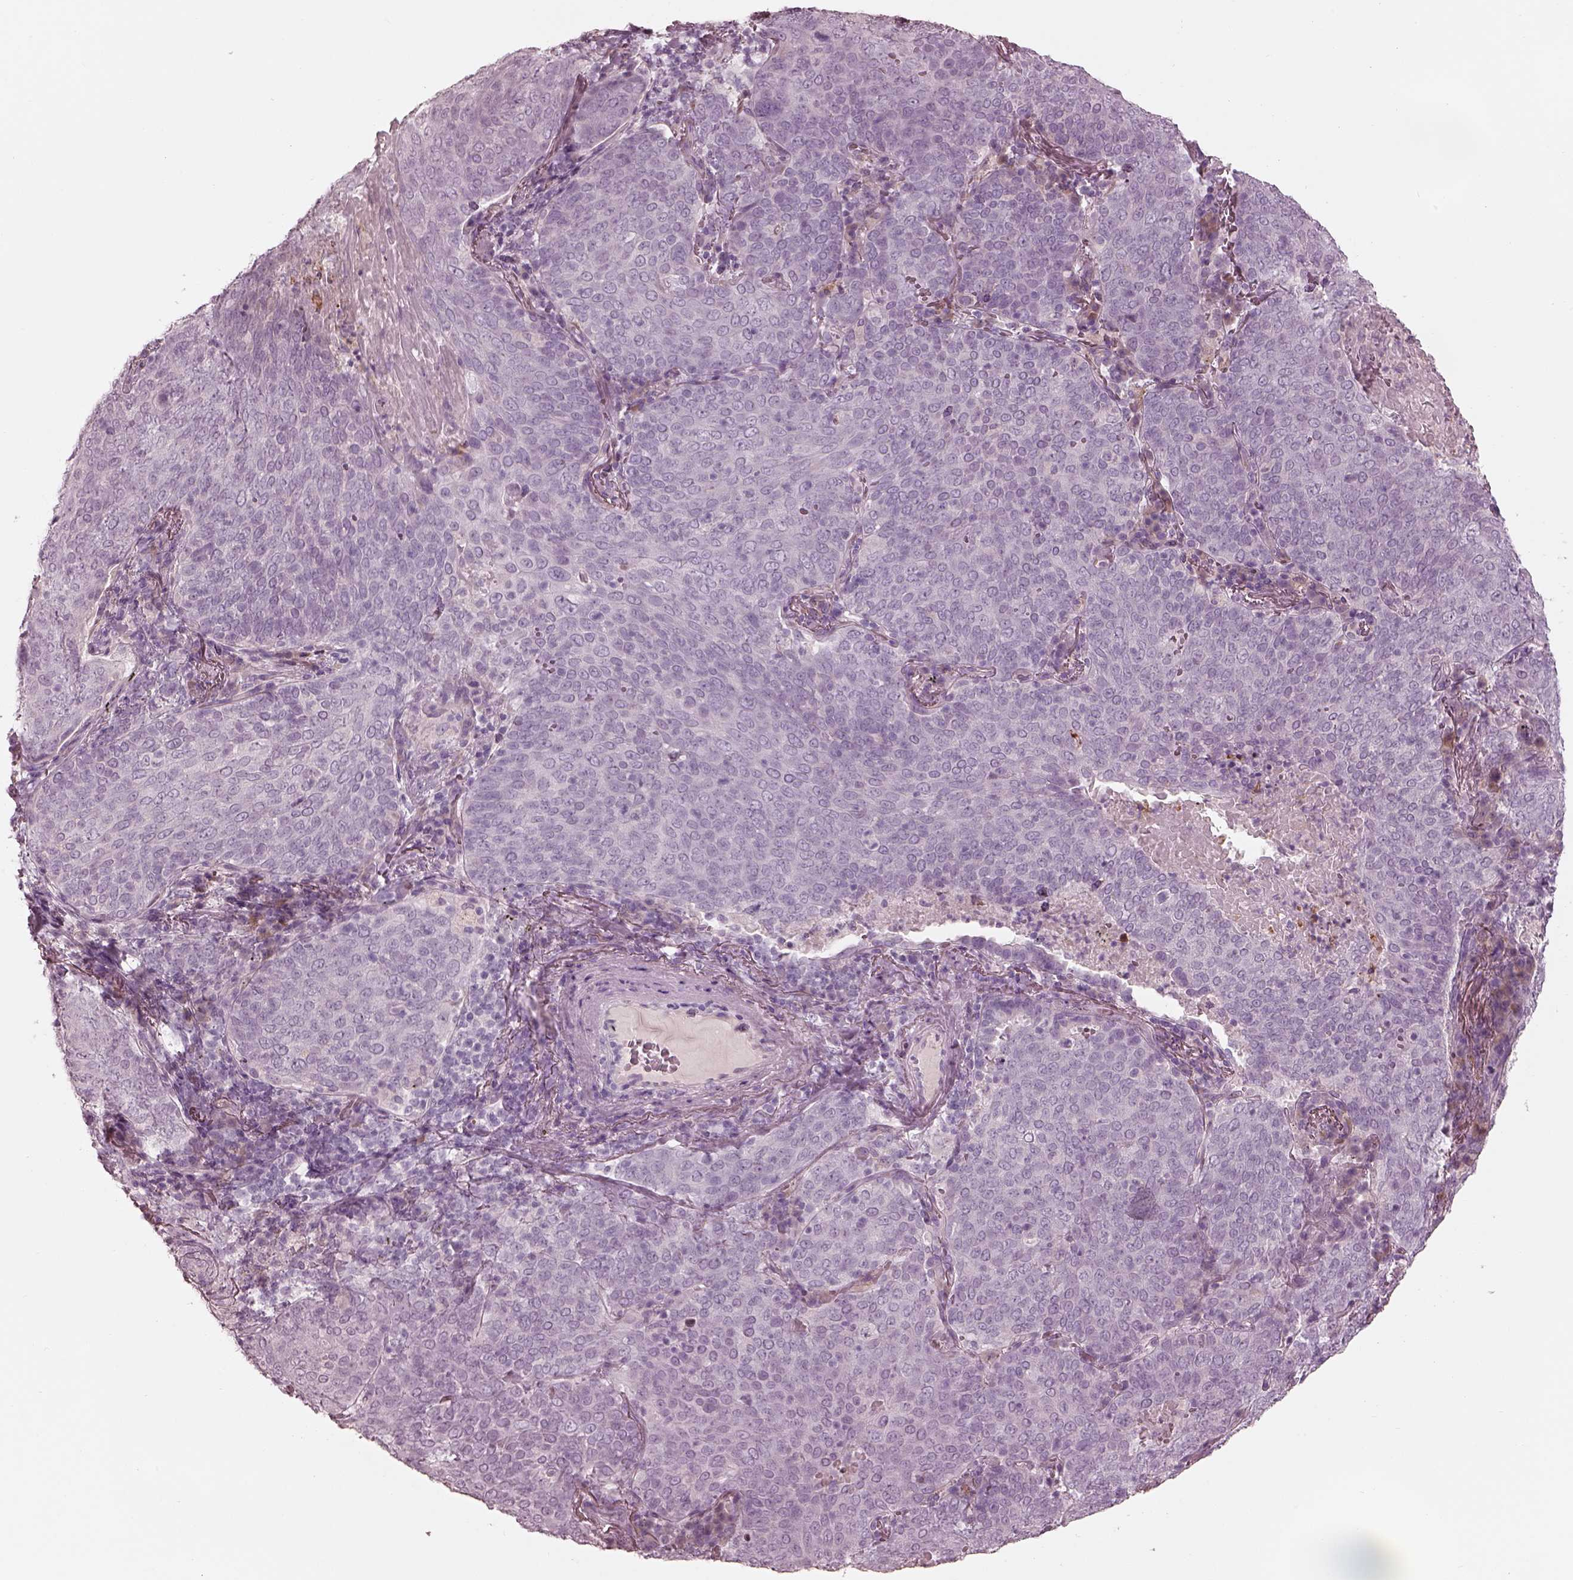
{"staining": {"intensity": "negative", "quantity": "none", "location": "none"}, "tissue": "lung cancer", "cell_type": "Tumor cells", "image_type": "cancer", "snomed": [{"axis": "morphology", "description": "Squamous cell carcinoma, NOS"}, {"axis": "topography", "description": "Lung"}], "caption": "Immunohistochemical staining of human squamous cell carcinoma (lung) demonstrates no significant staining in tumor cells. The staining was performed using DAB (3,3'-diaminobenzidine) to visualize the protein expression in brown, while the nuclei were stained in blue with hematoxylin (Magnification: 20x).", "gene": "CADM2", "patient": {"sex": "male", "age": 82}}